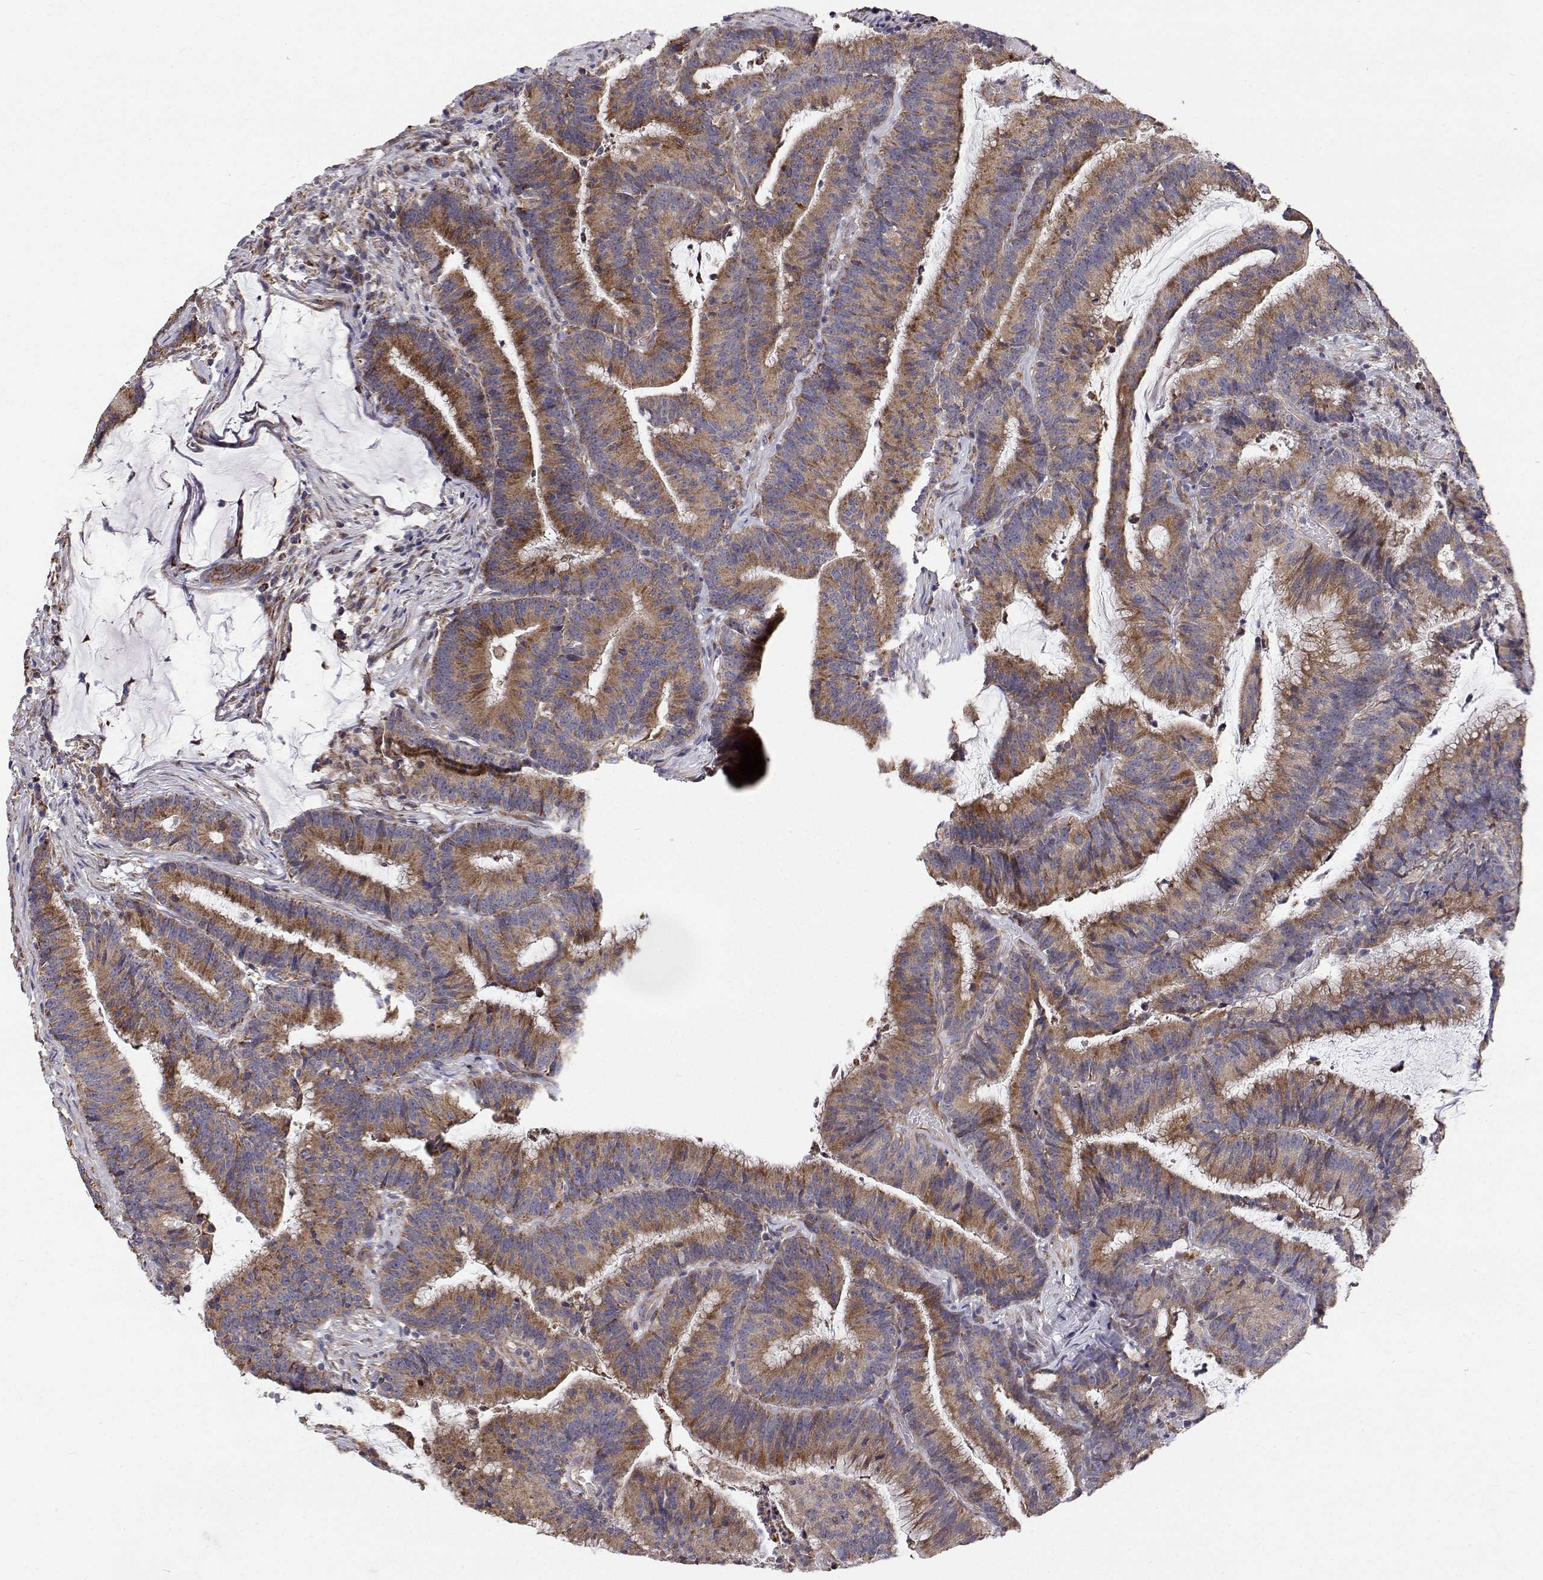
{"staining": {"intensity": "moderate", "quantity": ">75%", "location": "cytoplasmic/membranous"}, "tissue": "colorectal cancer", "cell_type": "Tumor cells", "image_type": "cancer", "snomed": [{"axis": "morphology", "description": "Adenocarcinoma, NOS"}, {"axis": "topography", "description": "Colon"}], "caption": "A high-resolution image shows IHC staining of adenocarcinoma (colorectal), which exhibits moderate cytoplasmic/membranous expression in approximately >75% of tumor cells. The staining is performed using DAB brown chromogen to label protein expression. The nuclei are counter-stained blue using hematoxylin.", "gene": "SPICE1", "patient": {"sex": "female", "age": 78}}